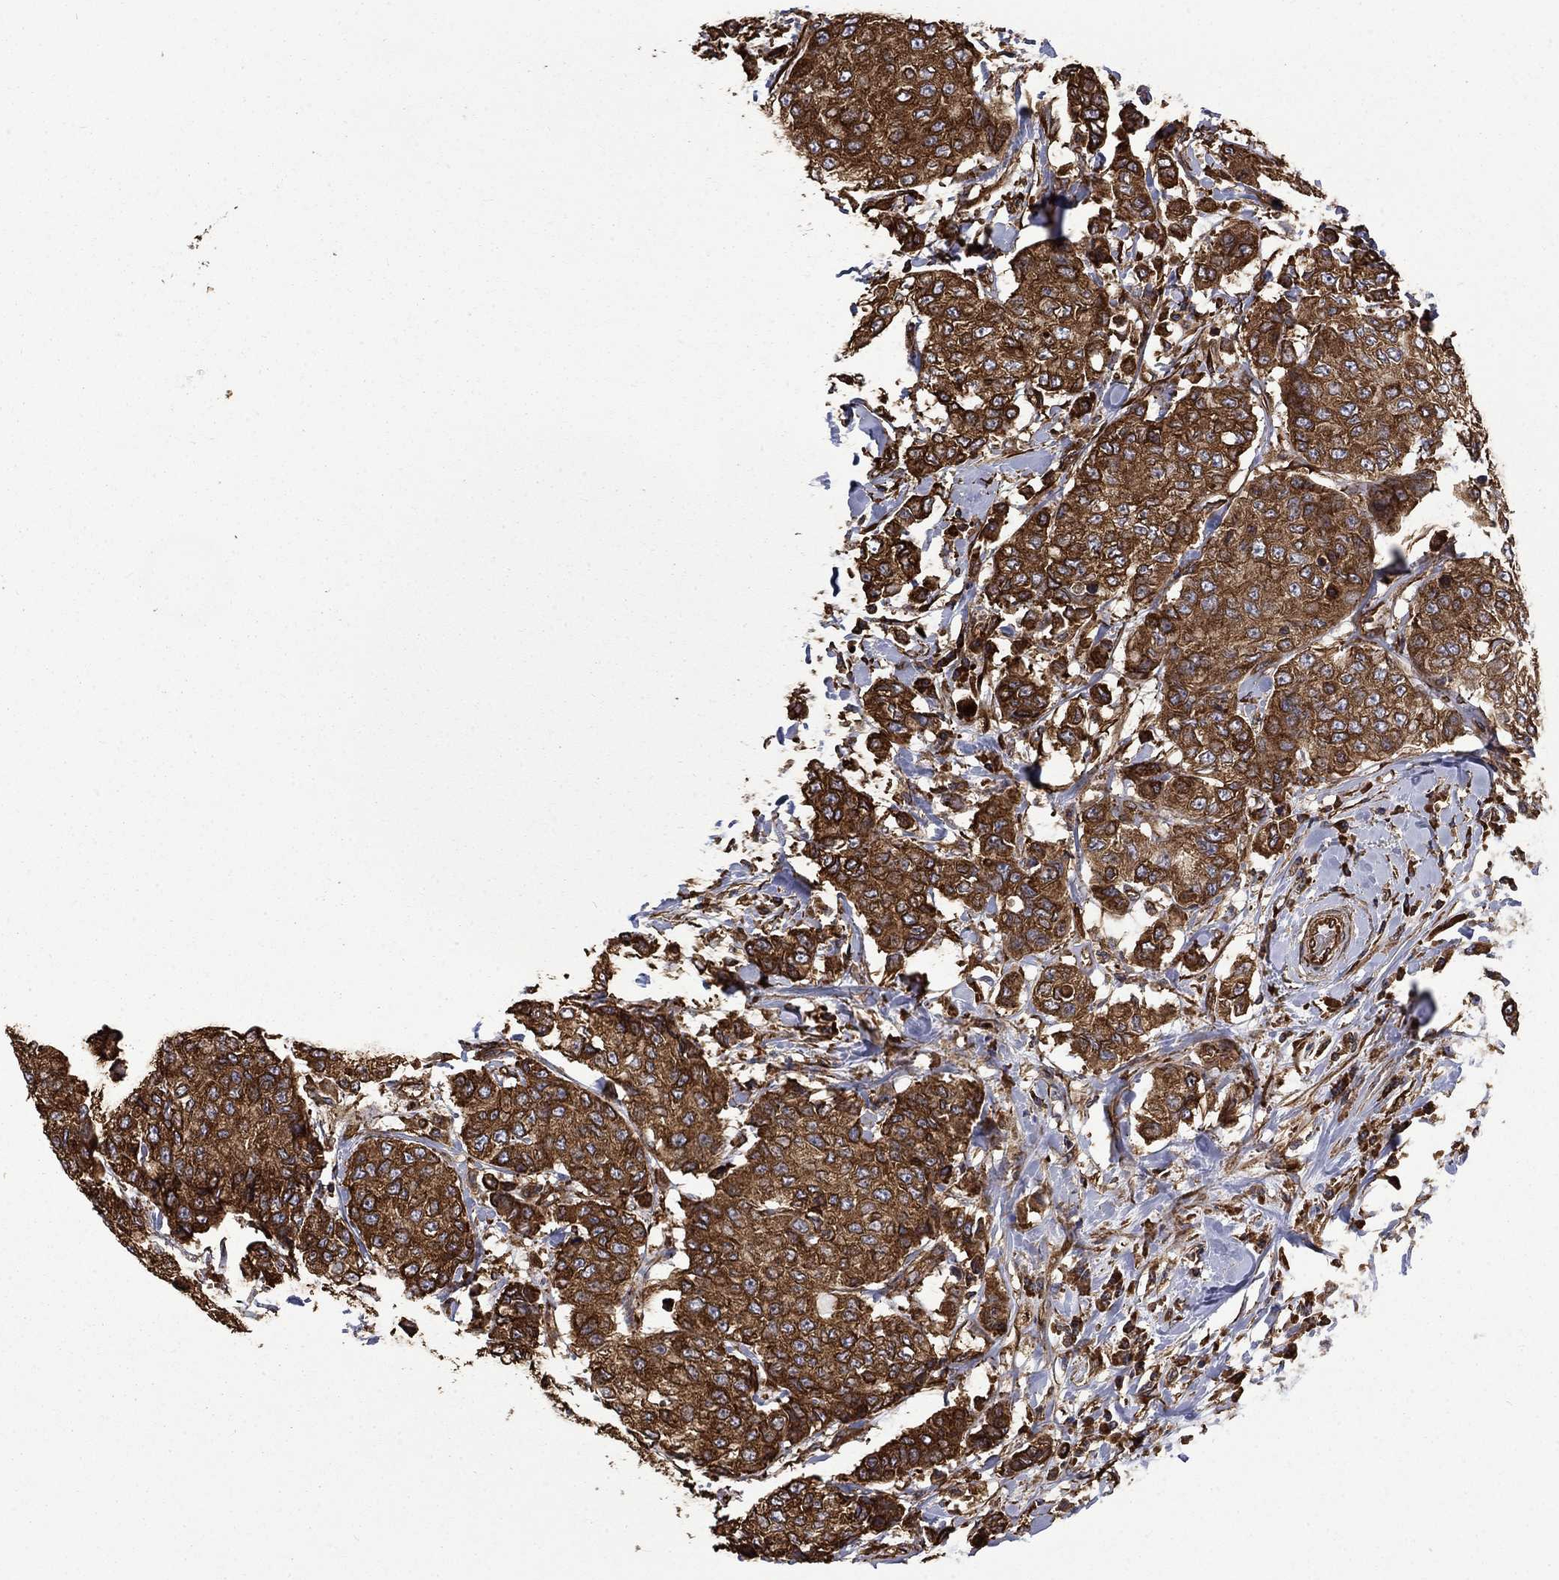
{"staining": {"intensity": "strong", "quantity": ">75%", "location": "cytoplasmic/membranous"}, "tissue": "breast cancer", "cell_type": "Tumor cells", "image_type": "cancer", "snomed": [{"axis": "morphology", "description": "Duct carcinoma"}, {"axis": "topography", "description": "Breast"}], "caption": "Protein positivity by immunohistochemistry shows strong cytoplasmic/membranous staining in approximately >75% of tumor cells in intraductal carcinoma (breast).", "gene": "CUTC", "patient": {"sex": "female", "age": 27}}